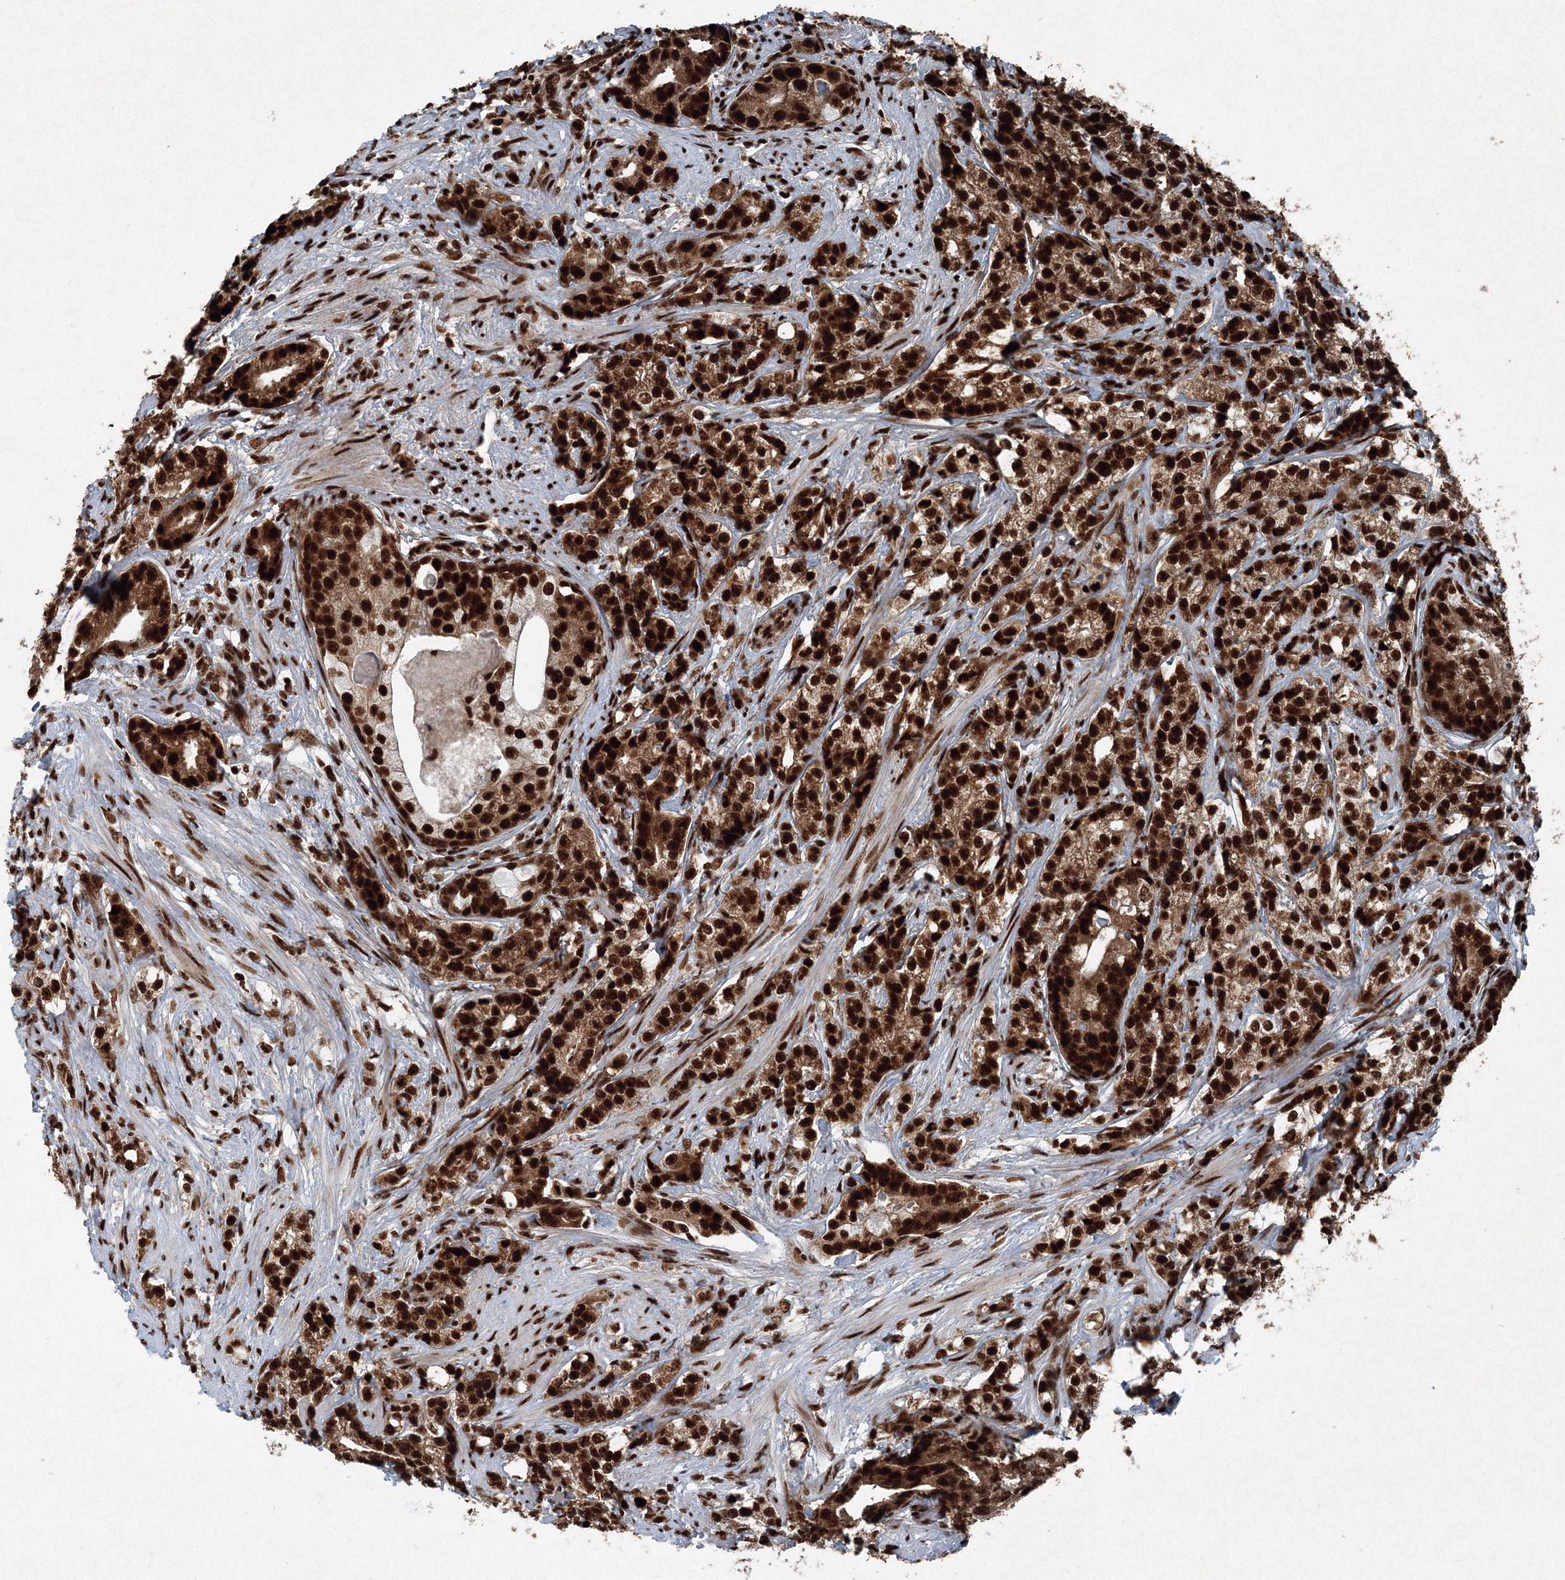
{"staining": {"intensity": "strong", "quantity": ">75%", "location": "cytoplasmic/membranous,nuclear"}, "tissue": "prostate cancer", "cell_type": "Tumor cells", "image_type": "cancer", "snomed": [{"axis": "morphology", "description": "Adenocarcinoma, High grade"}, {"axis": "topography", "description": "Prostate"}], "caption": "High-grade adenocarcinoma (prostate) stained for a protein (brown) displays strong cytoplasmic/membranous and nuclear positive positivity in approximately >75% of tumor cells.", "gene": "SNRPC", "patient": {"sex": "male", "age": 69}}